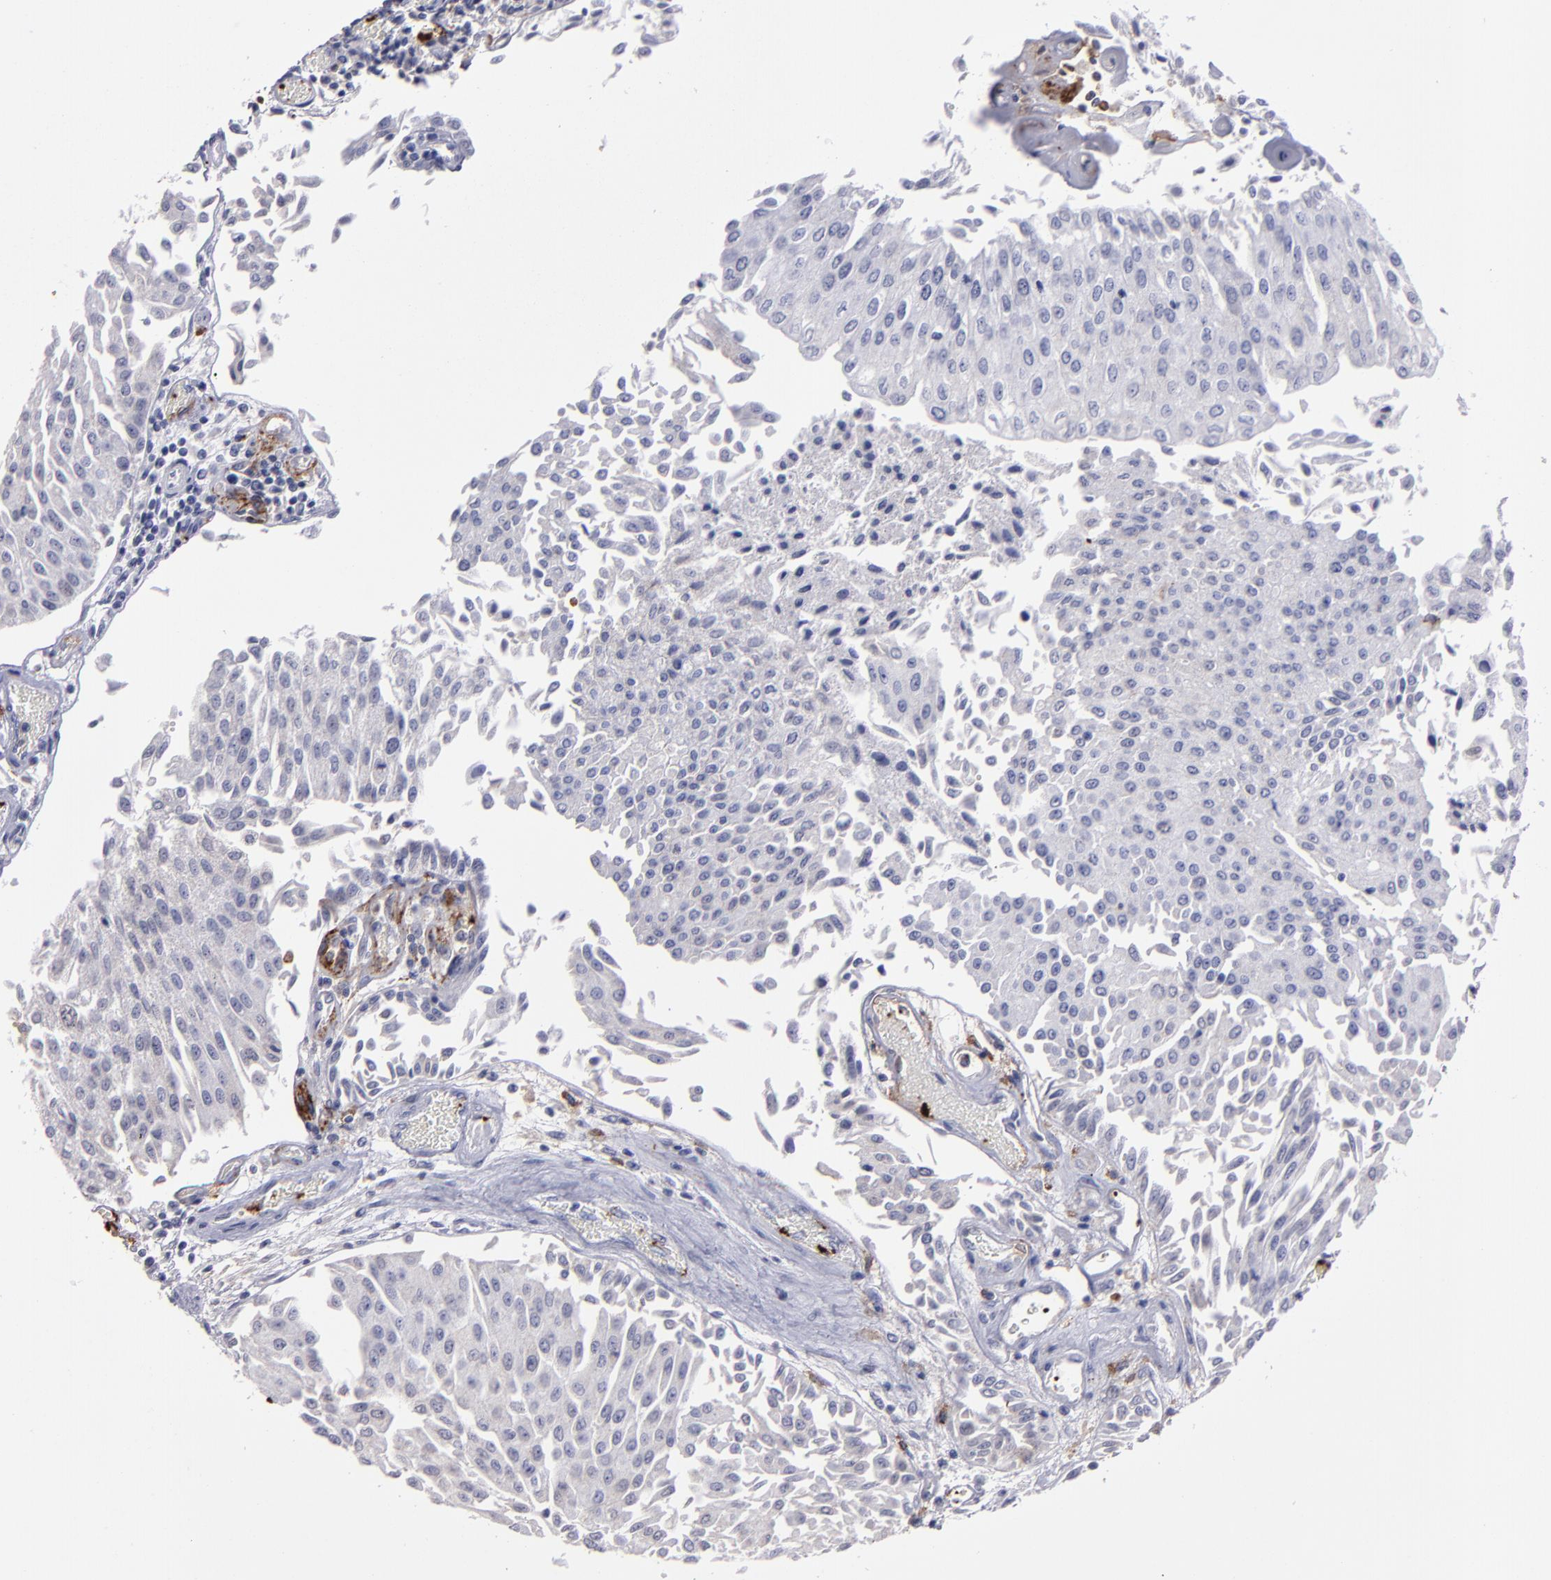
{"staining": {"intensity": "negative", "quantity": "none", "location": "none"}, "tissue": "urothelial cancer", "cell_type": "Tumor cells", "image_type": "cancer", "snomed": [{"axis": "morphology", "description": "Urothelial carcinoma, Low grade"}, {"axis": "topography", "description": "Urinary bladder"}], "caption": "Tumor cells show no significant staining in urothelial cancer.", "gene": "CD36", "patient": {"sex": "male", "age": 86}}